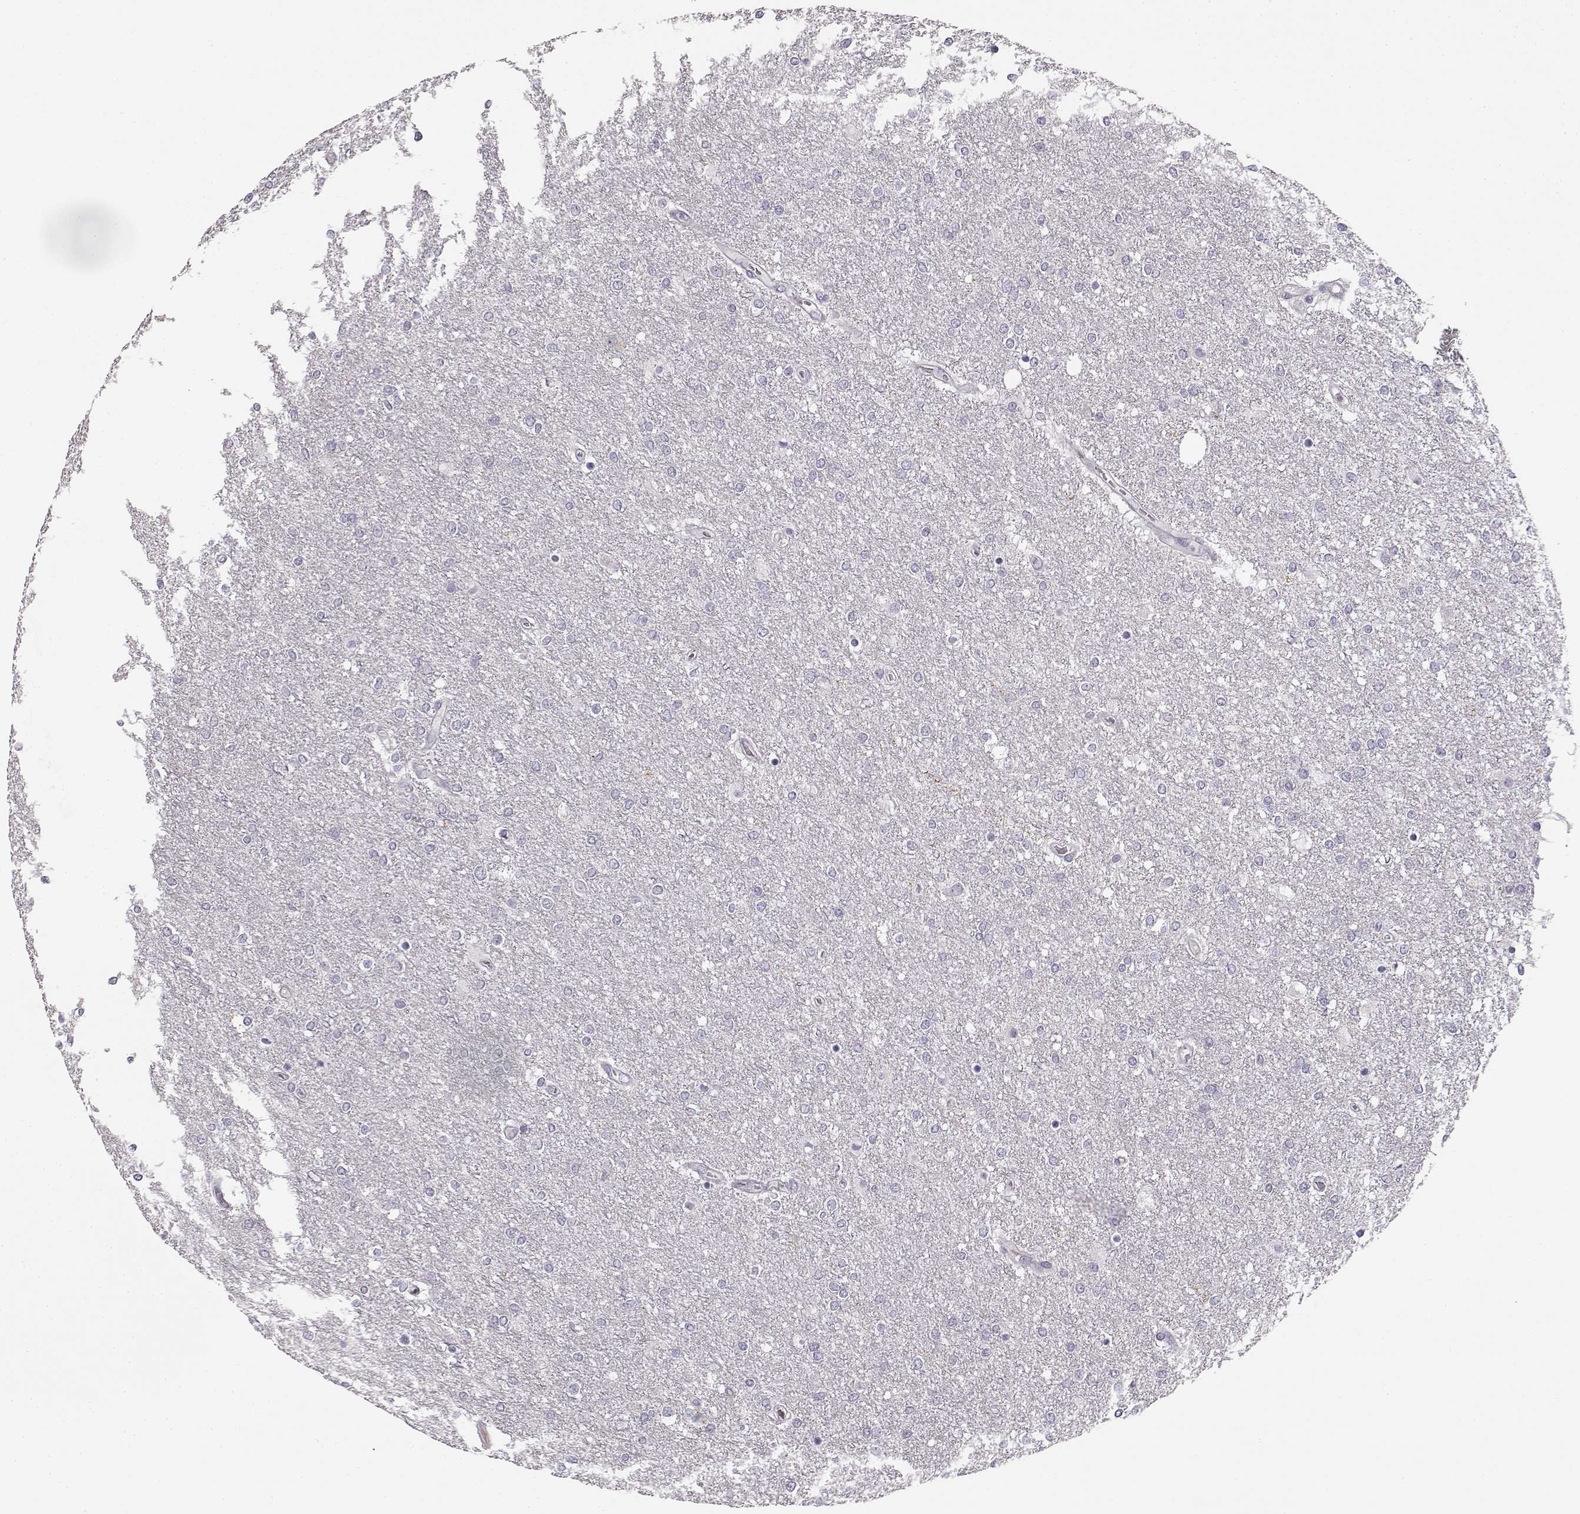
{"staining": {"intensity": "negative", "quantity": "none", "location": "none"}, "tissue": "glioma", "cell_type": "Tumor cells", "image_type": "cancer", "snomed": [{"axis": "morphology", "description": "Glioma, malignant, High grade"}, {"axis": "topography", "description": "Brain"}], "caption": "Immunohistochemical staining of human glioma demonstrates no significant expression in tumor cells. The staining is performed using DAB (3,3'-diaminobenzidine) brown chromogen with nuclei counter-stained in using hematoxylin.", "gene": "KIAA0319", "patient": {"sex": "female", "age": 61}}